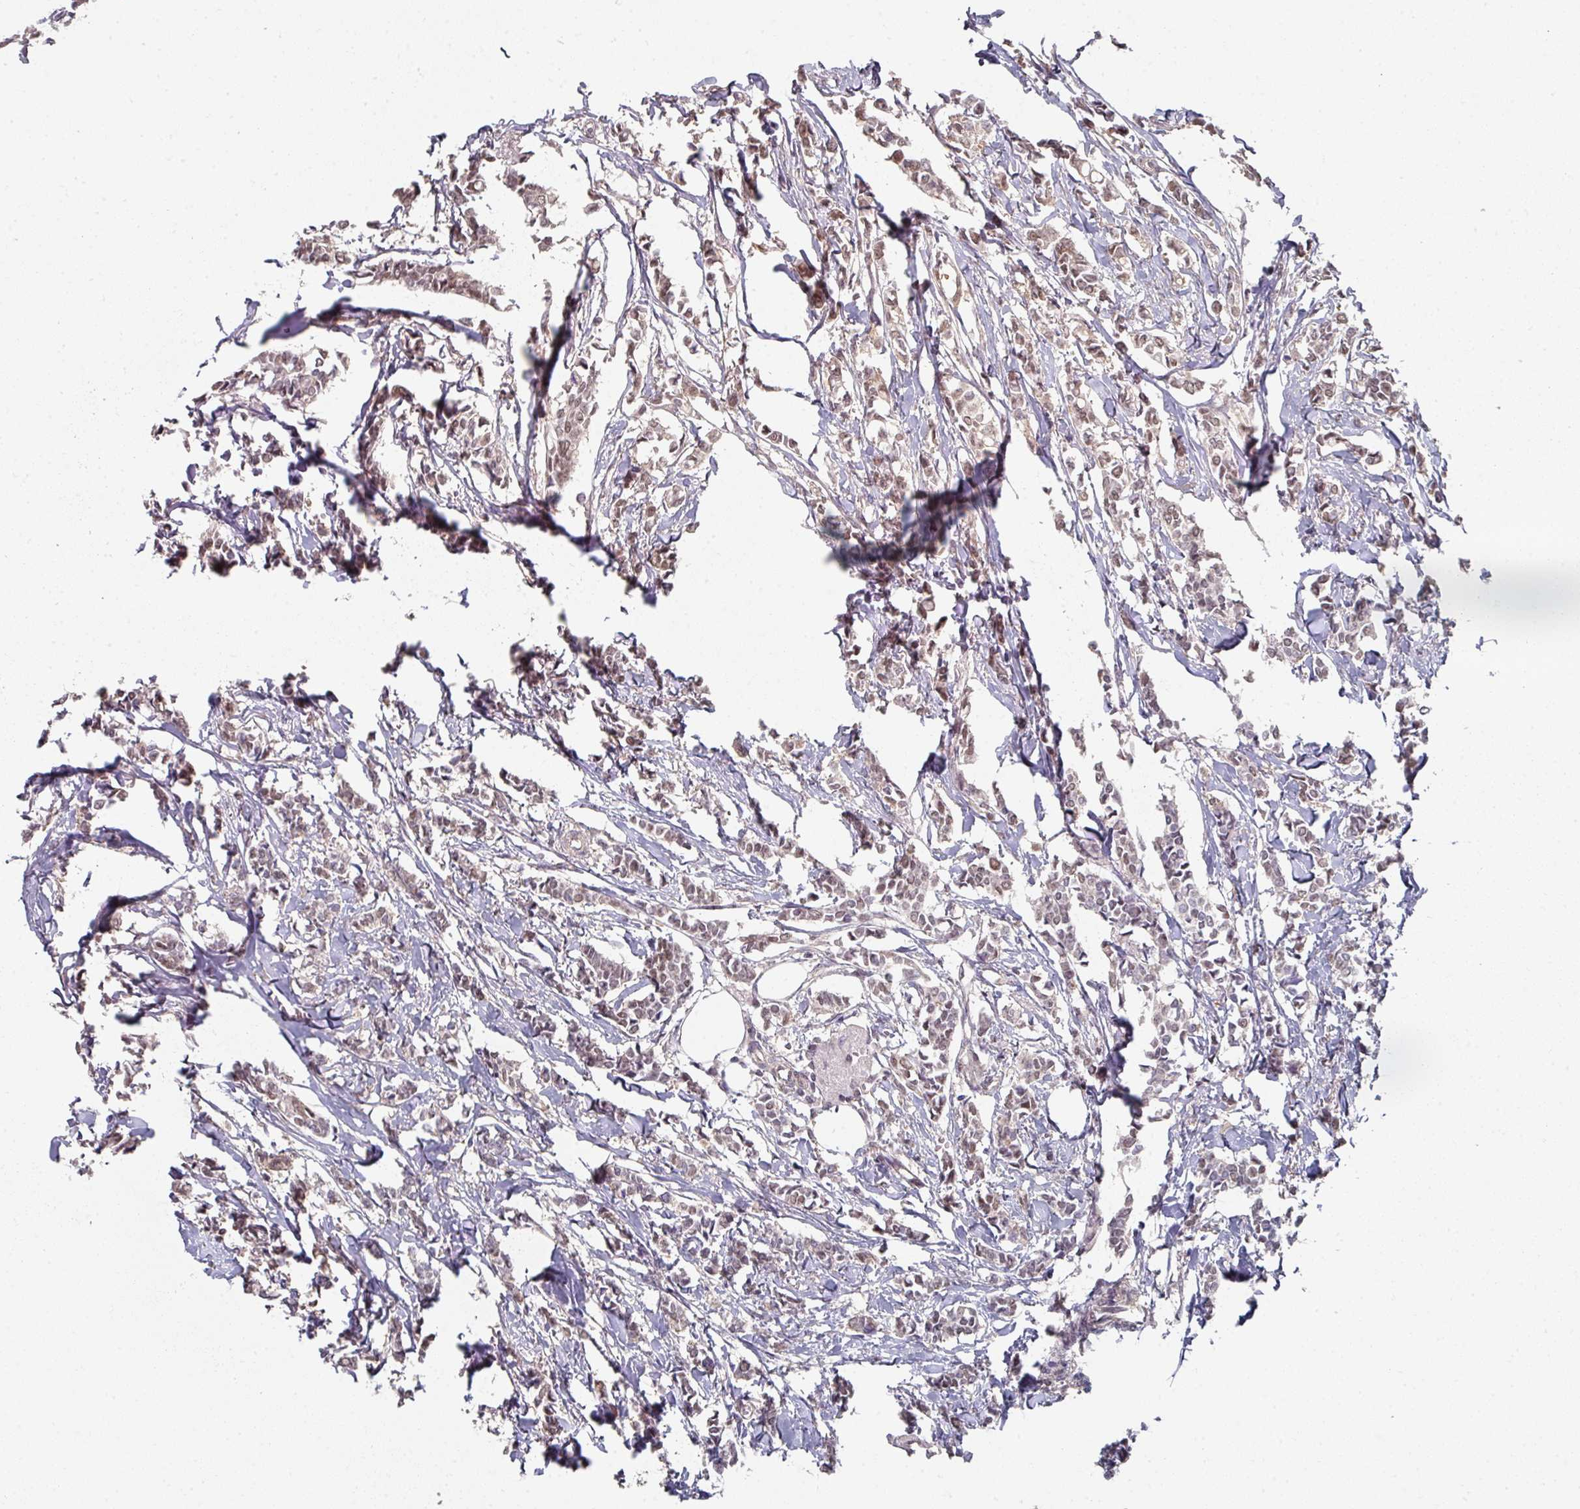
{"staining": {"intensity": "weak", "quantity": "25%-75%", "location": "cytoplasmic/membranous,nuclear"}, "tissue": "breast cancer", "cell_type": "Tumor cells", "image_type": "cancer", "snomed": [{"axis": "morphology", "description": "Duct carcinoma"}, {"axis": "topography", "description": "Breast"}], "caption": "Breast cancer was stained to show a protein in brown. There is low levels of weak cytoplasmic/membranous and nuclear staining in about 25%-75% of tumor cells.", "gene": "PSME3IP1", "patient": {"sex": "female", "age": 41}}